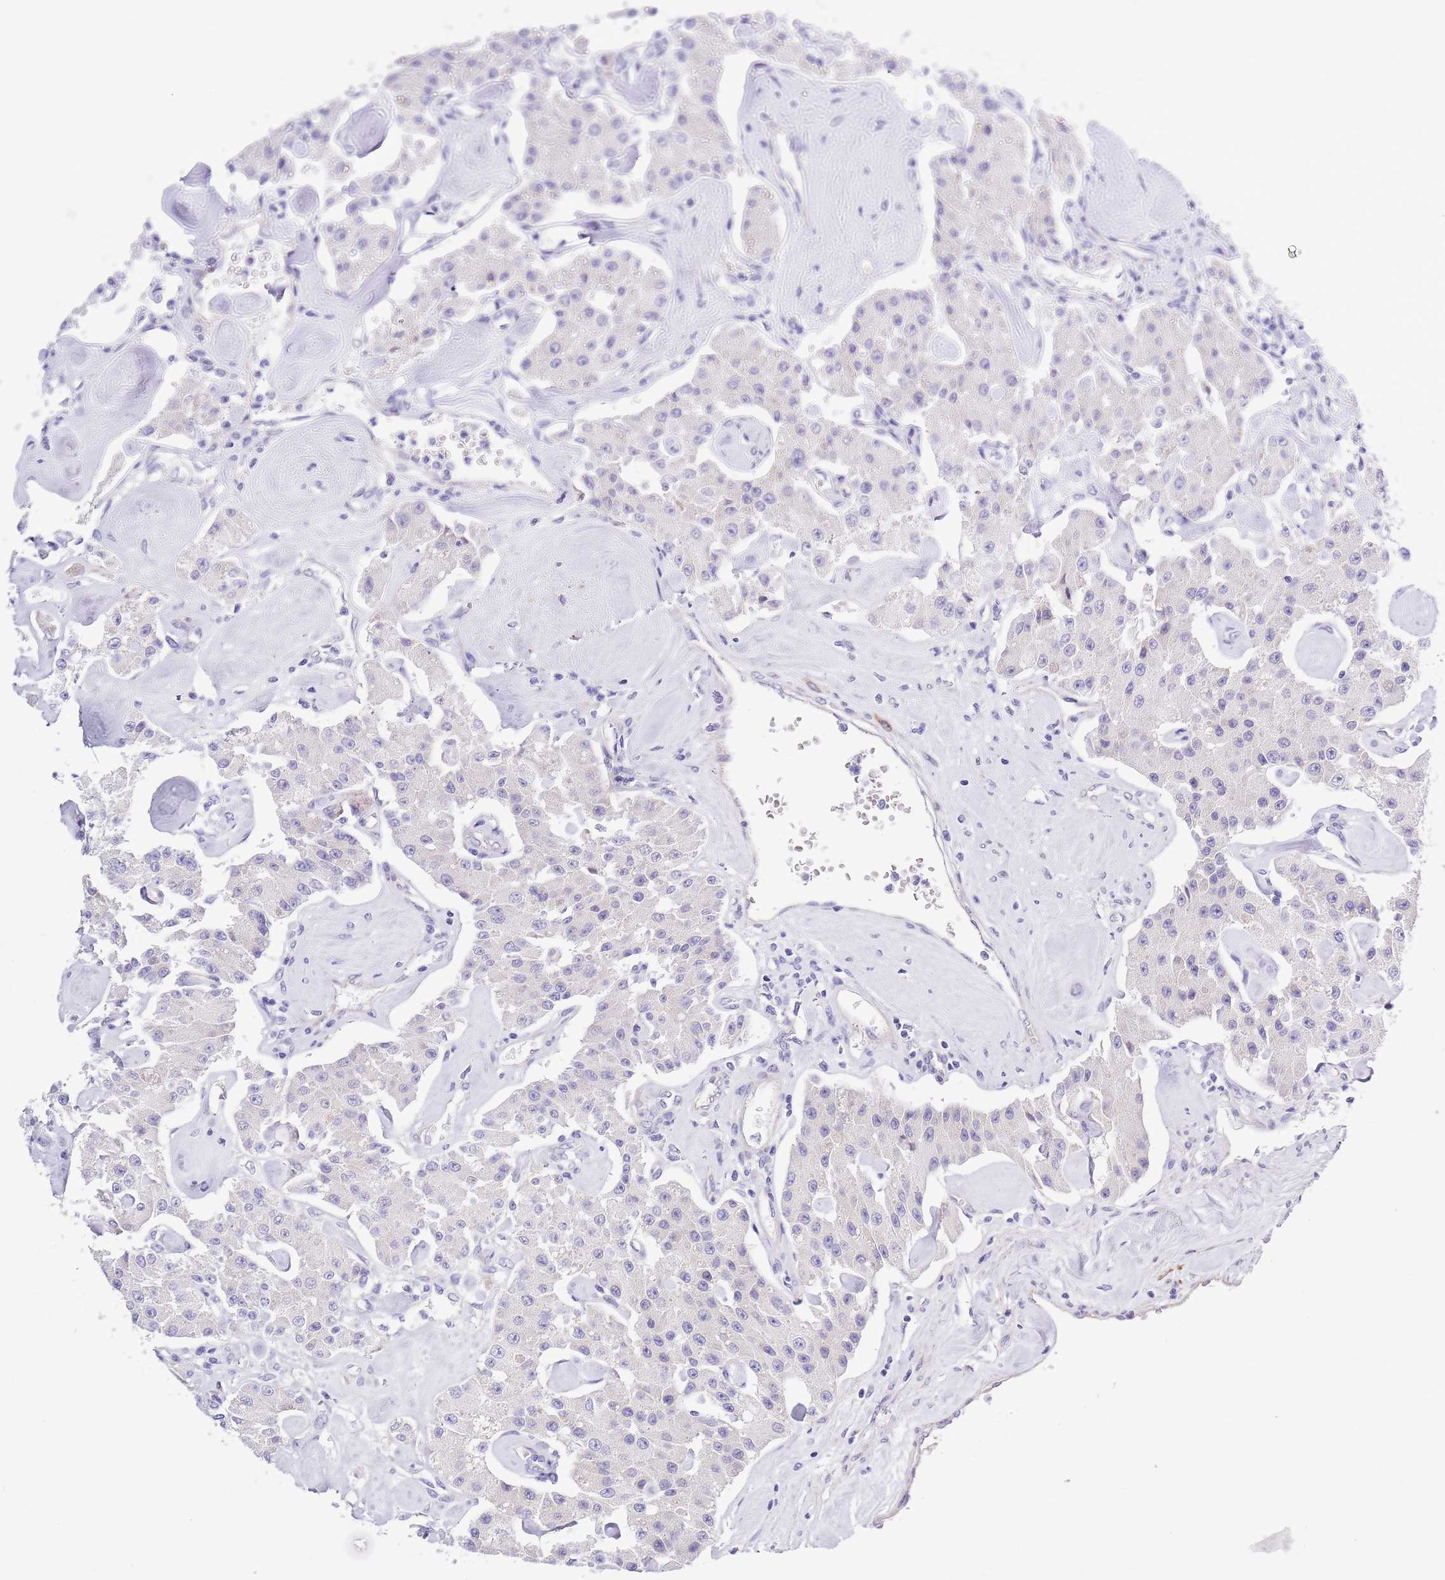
{"staining": {"intensity": "negative", "quantity": "none", "location": "none"}, "tissue": "carcinoid", "cell_type": "Tumor cells", "image_type": "cancer", "snomed": [{"axis": "morphology", "description": "Carcinoid, malignant, NOS"}, {"axis": "topography", "description": "Pancreas"}], "caption": "An immunohistochemistry (IHC) micrograph of carcinoid is shown. There is no staining in tumor cells of carcinoid.", "gene": "NET1", "patient": {"sex": "male", "age": 41}}